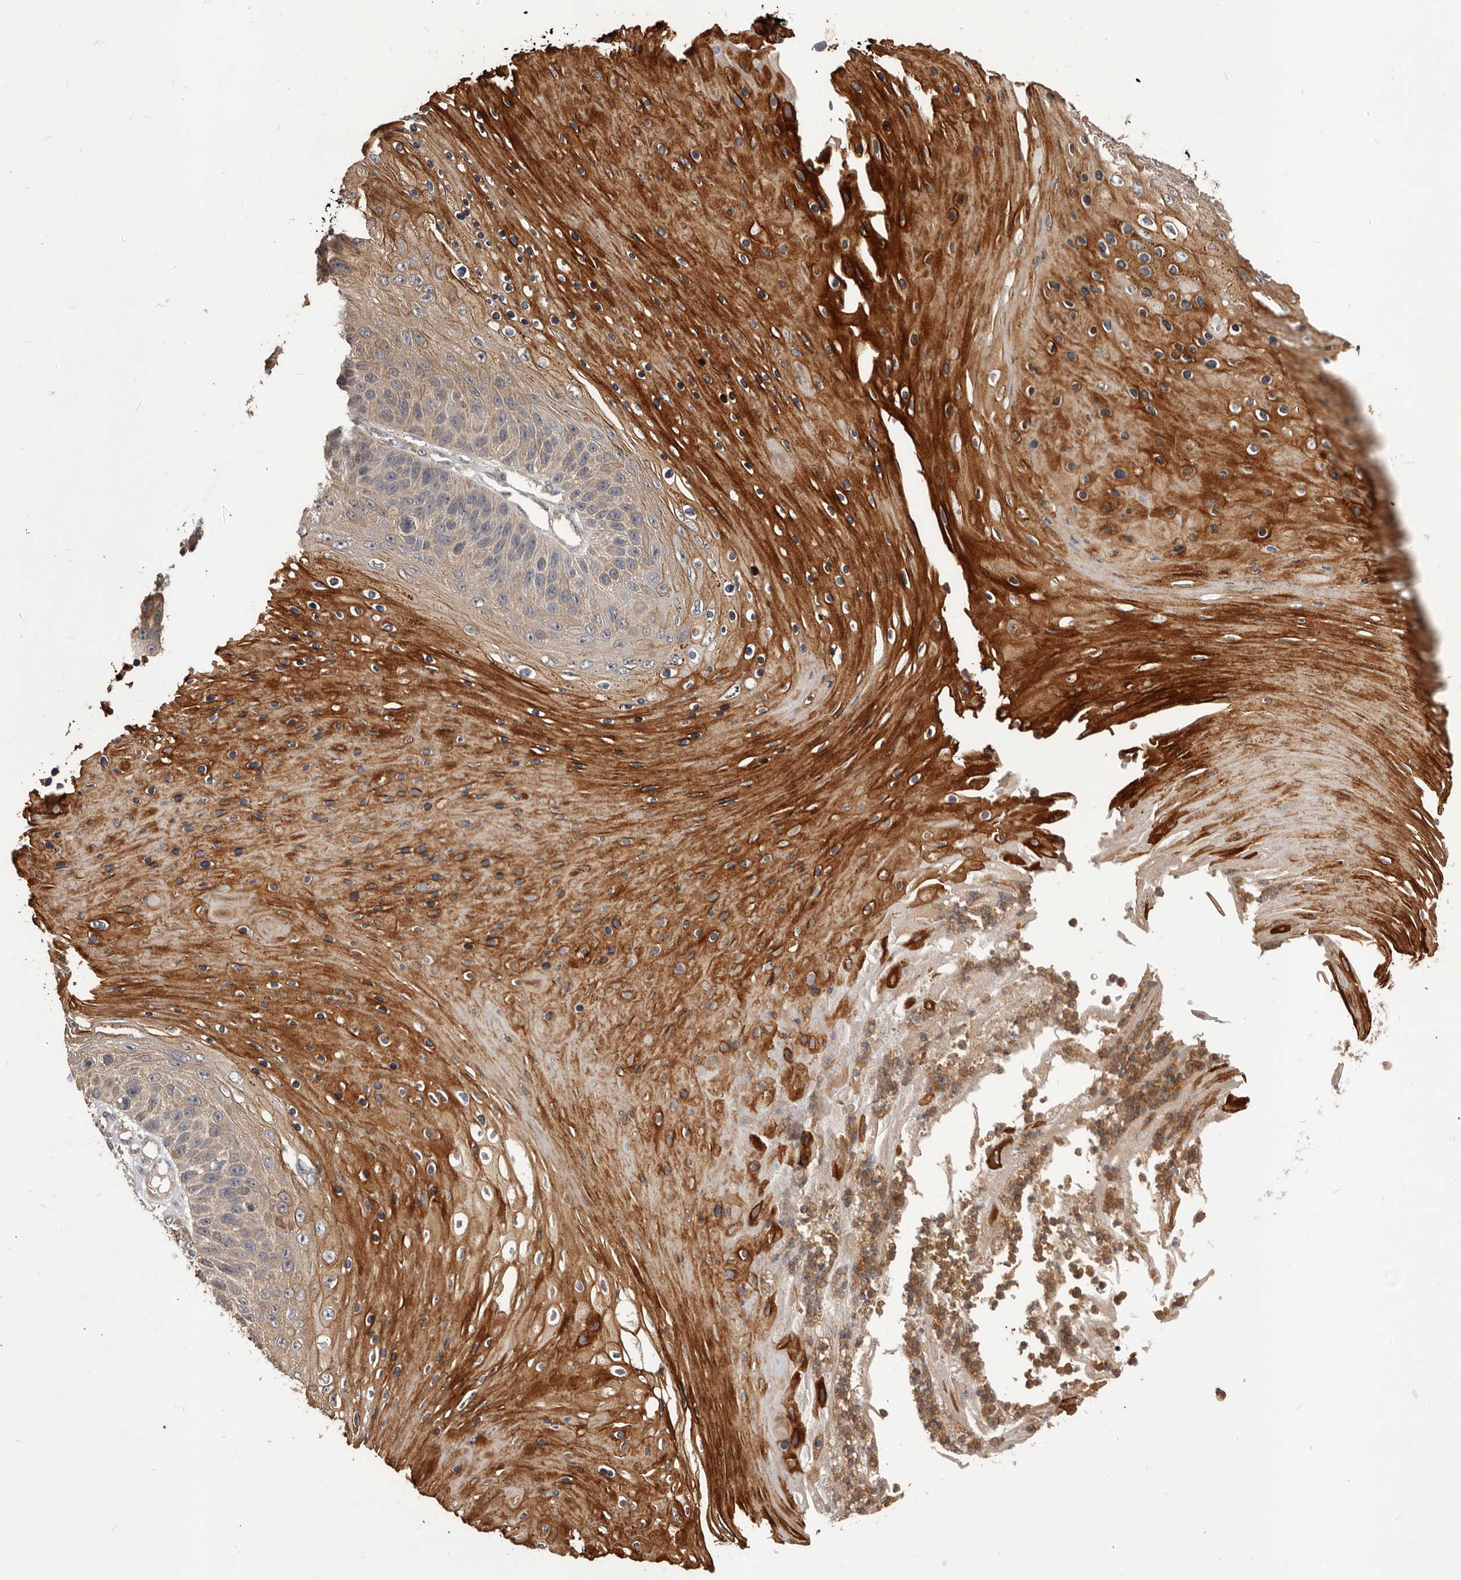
{"staining": {"intensity": "strong", "quantity": "25%-75%", "location": "cytoplasmic/membranous"}, "tissue": "skin cancer", "cell_type": "Tumor cells", "image_type": "cancer", "snomed": [{"axis": "morphology", "description": "Squamous cell carcinoma, NOS"}, {"axis": "topography", "description": "Skin"}], "caption": "IHC photomicrograph of neoplastic tissue: human squamous cell carcinoma (skin) stained using IHC reveals high levels of strong protein expression localized specifically in the cytoplasmic/membranous of tumor cells, appearing as a cytoplasmic/membranous brown color.", "gene": "GLIPR2", "patient": {"sex": "female", "age": 88}}